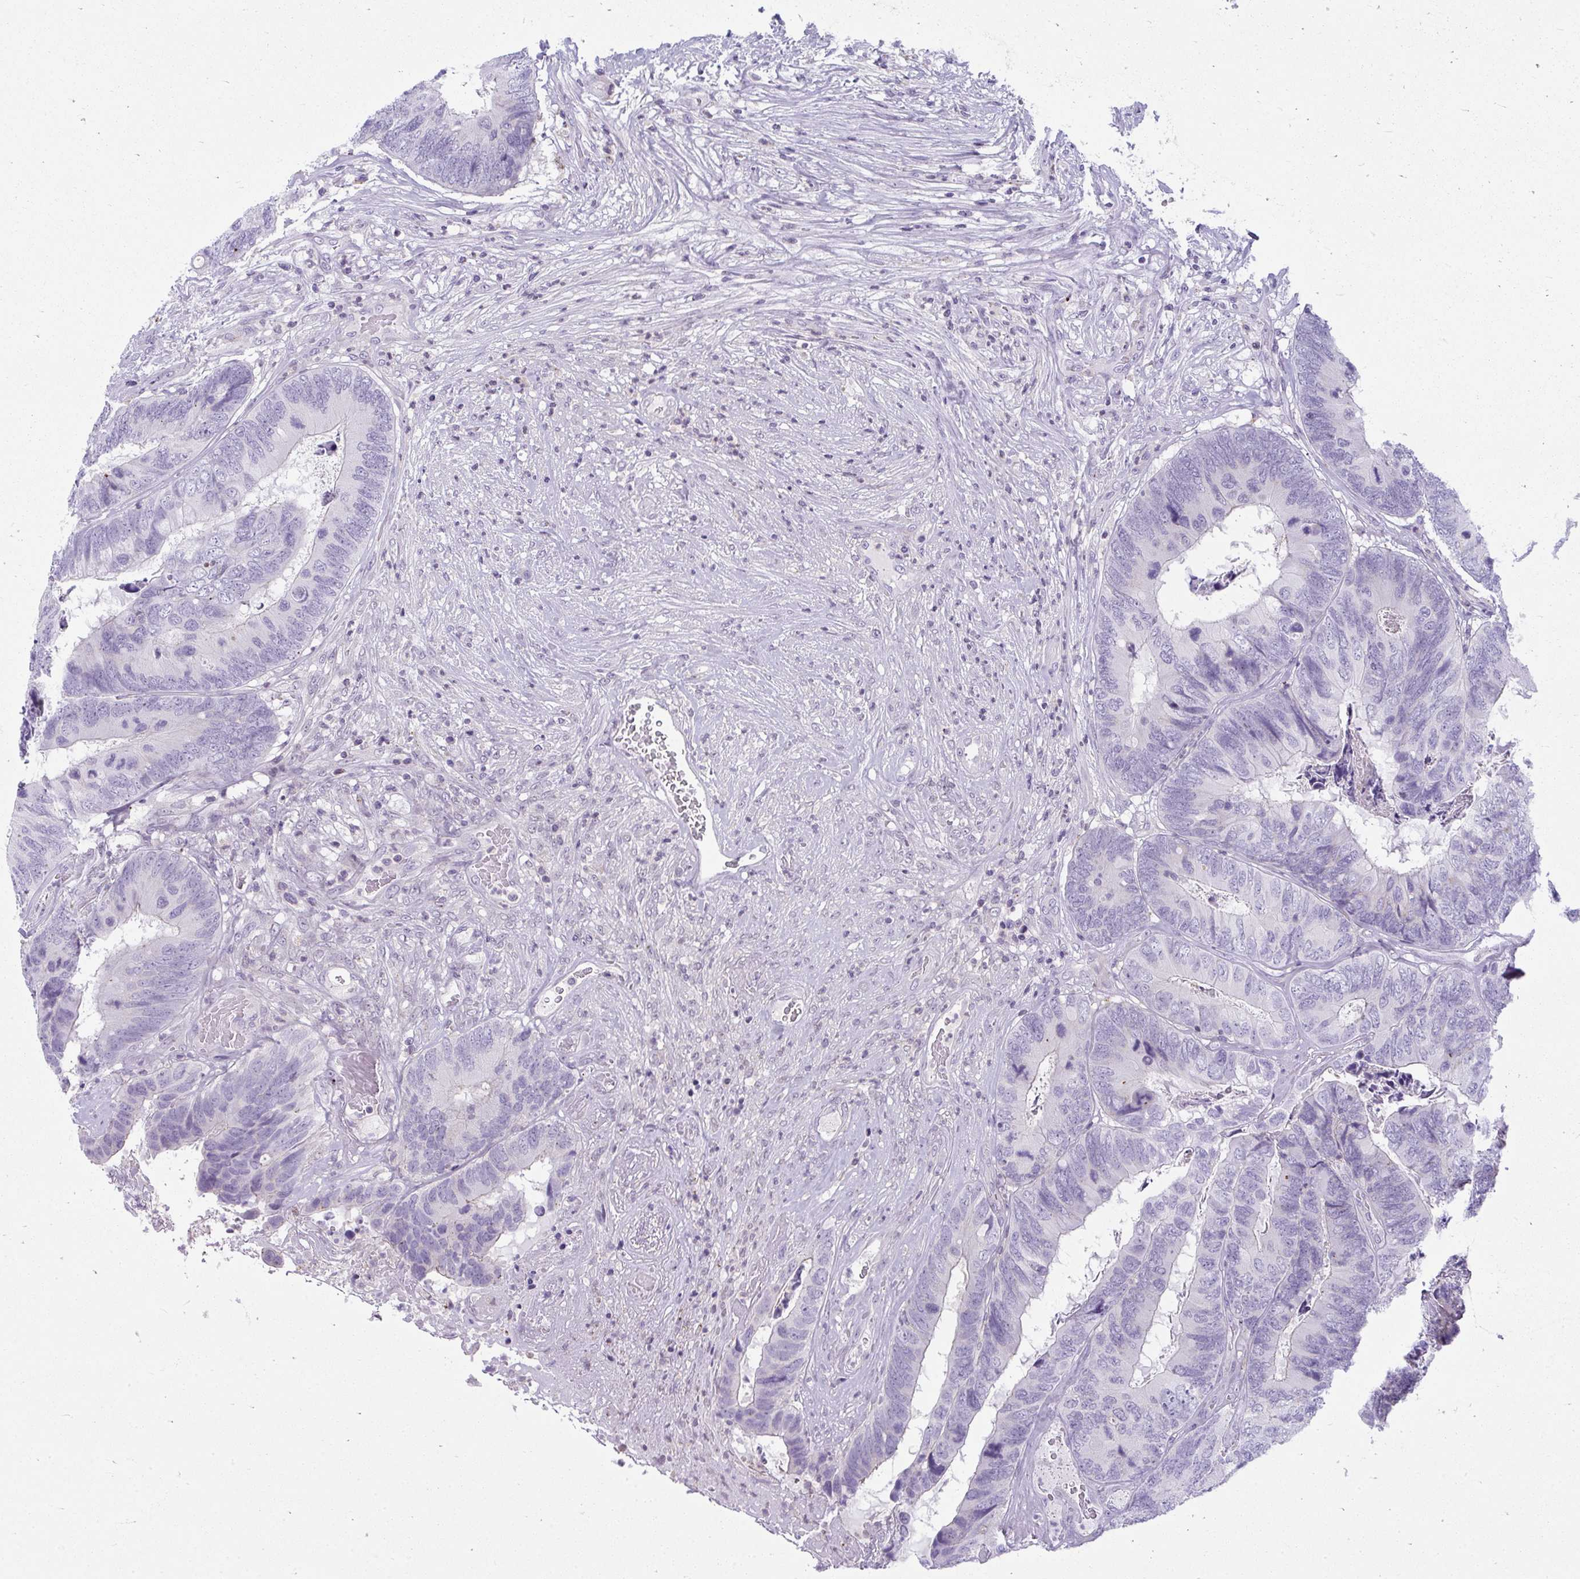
{"staining": {"intensity": "negative", "quantity": "none", "location": "none"}, "tissue": "colorectal cancer", "cell_type": "Tumor cells", "image_type": "cancer", "snomed": [{"axis": "morphology", "description": "Adenocarcinoma, NOS"}, {"axis": "topography", "description": "Colon"}], "caption": "Immunohistochemistry image of adenocarcinoma (colorectal) stained for a protein (brown), which displays no staining in tumor cells.", "gene": "VPS4B", "patient": {"sex": "female", "age": 67}}